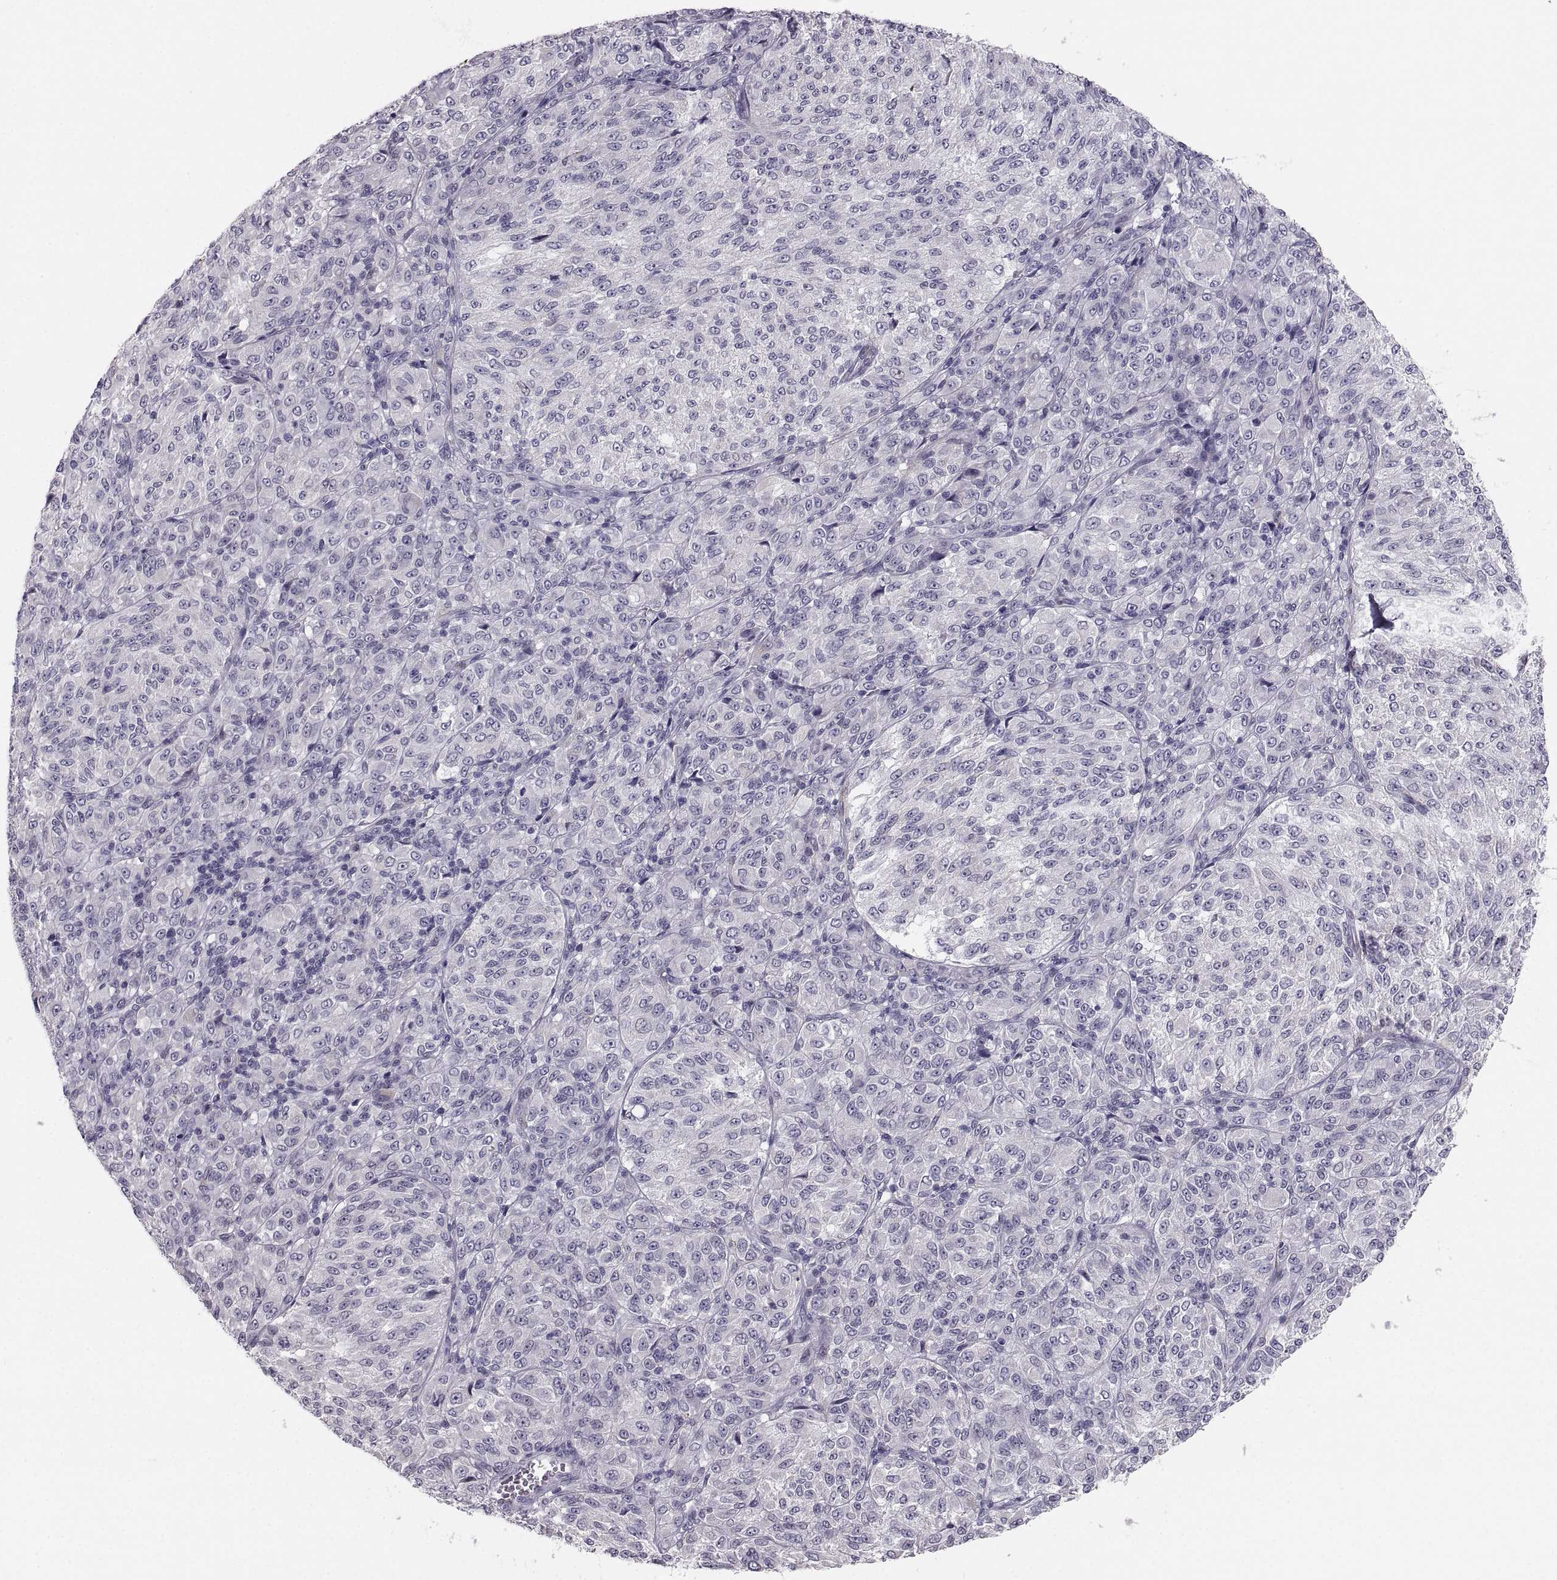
{"staining": {"intensity": "negative", "quantity": "none", "location": "none"}, "tissue": "melanoma", "cell_type": "Tumor cells", "image_type": "cancer", "snomed": [{"axis": "morphology", "description": "Malignant melanoma, Metastatic site"}, {"axis": "topography", "description": "Brain"}], "caption": "The immunohistochemistry (IHC) histopathology image has no significant positivity in tumor cells of malignant melanoma (metastatic site) tissue.", "gene": "ZNF185", "patient": {"sex": "female", "age": 56}}